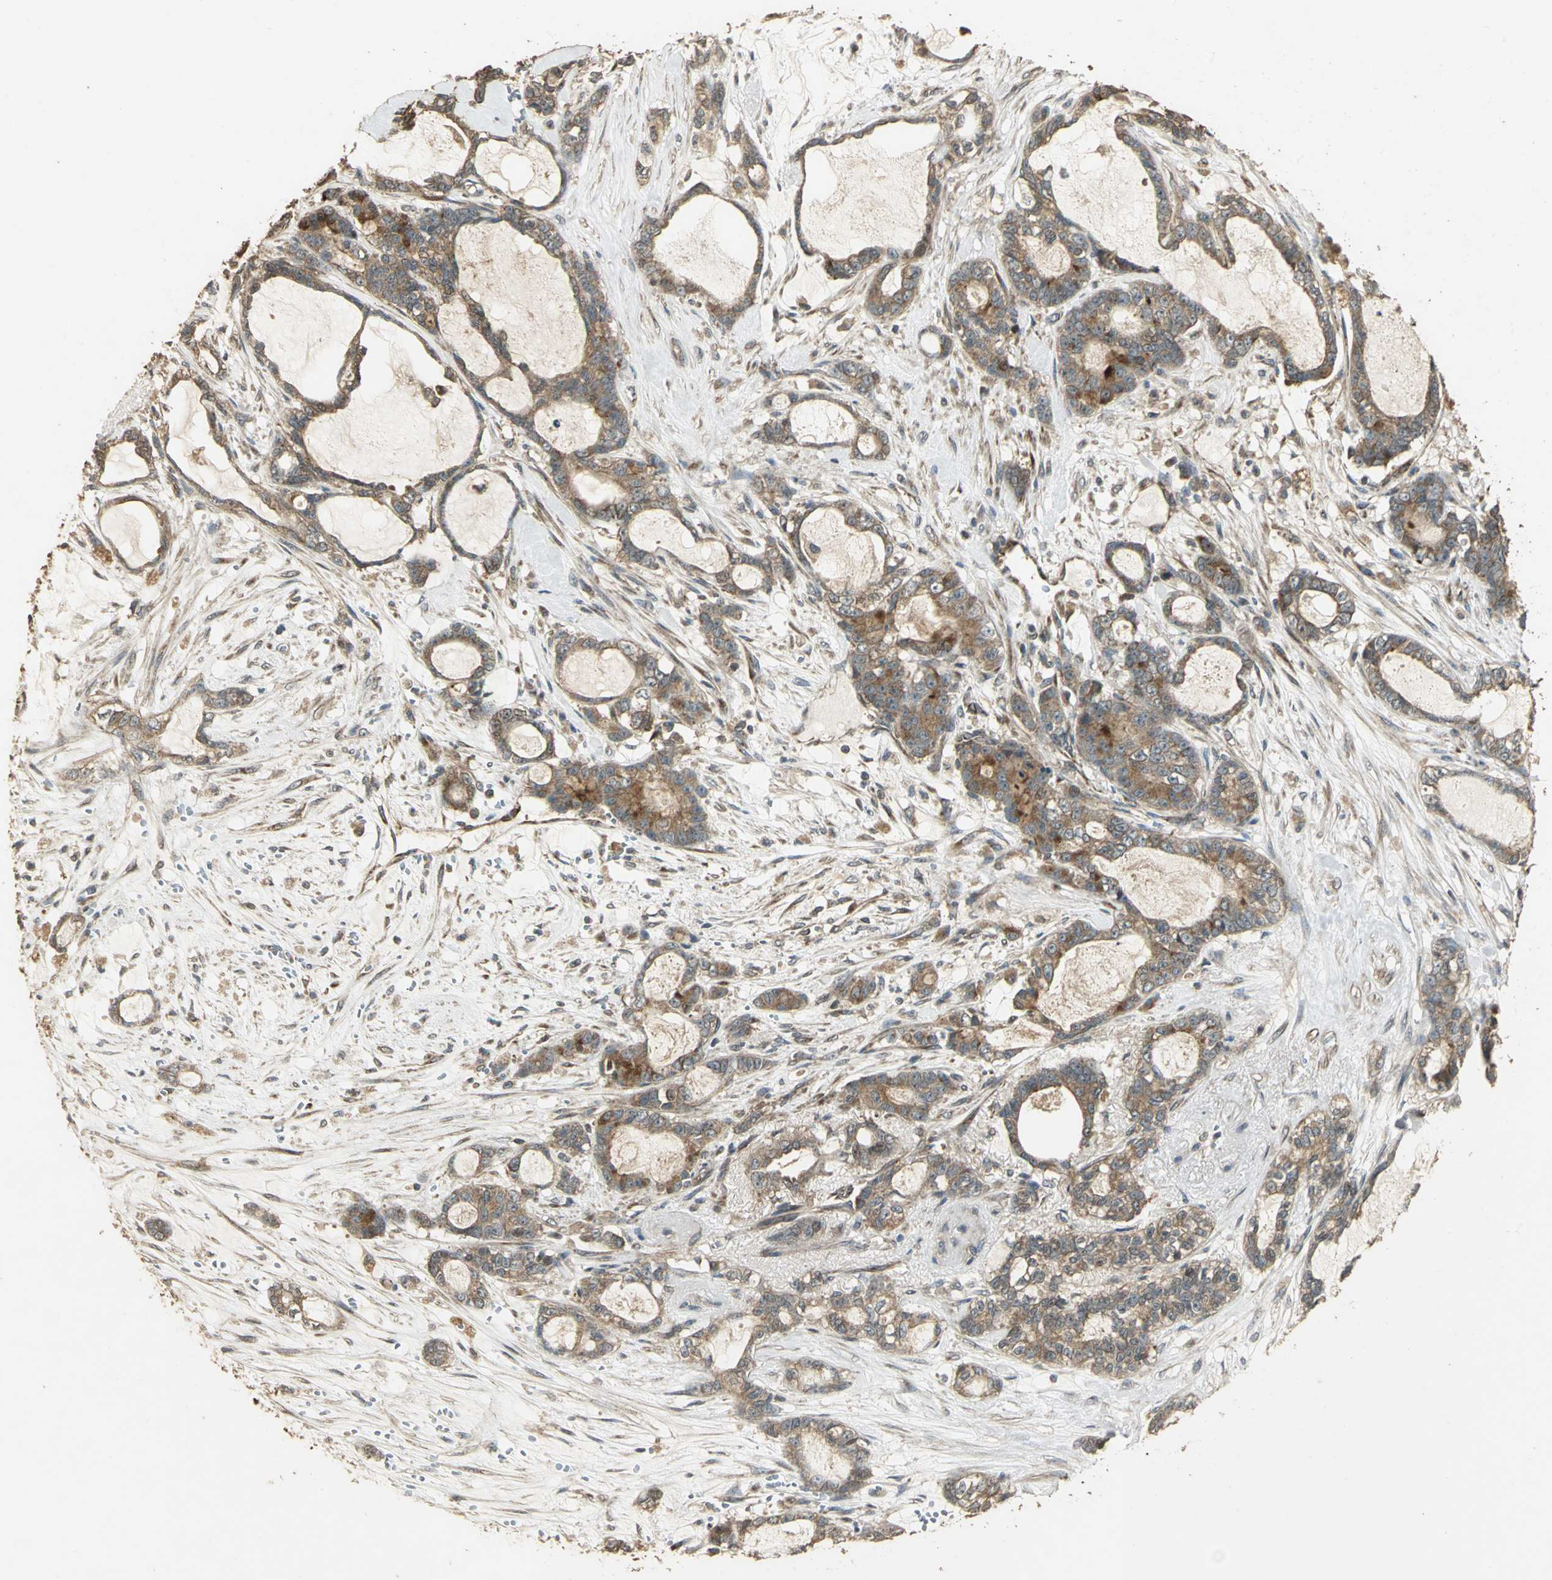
{"staining": {"intensity": "moderate", "quantity": ">75%", "location": "cytoplasmic/membranous"}, "tissue": "pancreatic cancer", "cell_type": "Tumor cells", "image_type": "cancer", "snomed": [{"axis": "morphology", "description": "Adenocarcinoma, NOS"}, {"axis": "topography", "description": "Pancreas"}], "caption": "Moderate cytoplasmic/membranous positivity for a protein is present in about >75% of tumor cells of pancreatic cancer using immunohistochemistry.", "gene": "KANK1", "patient": {"sex": "female", "age": 73}}